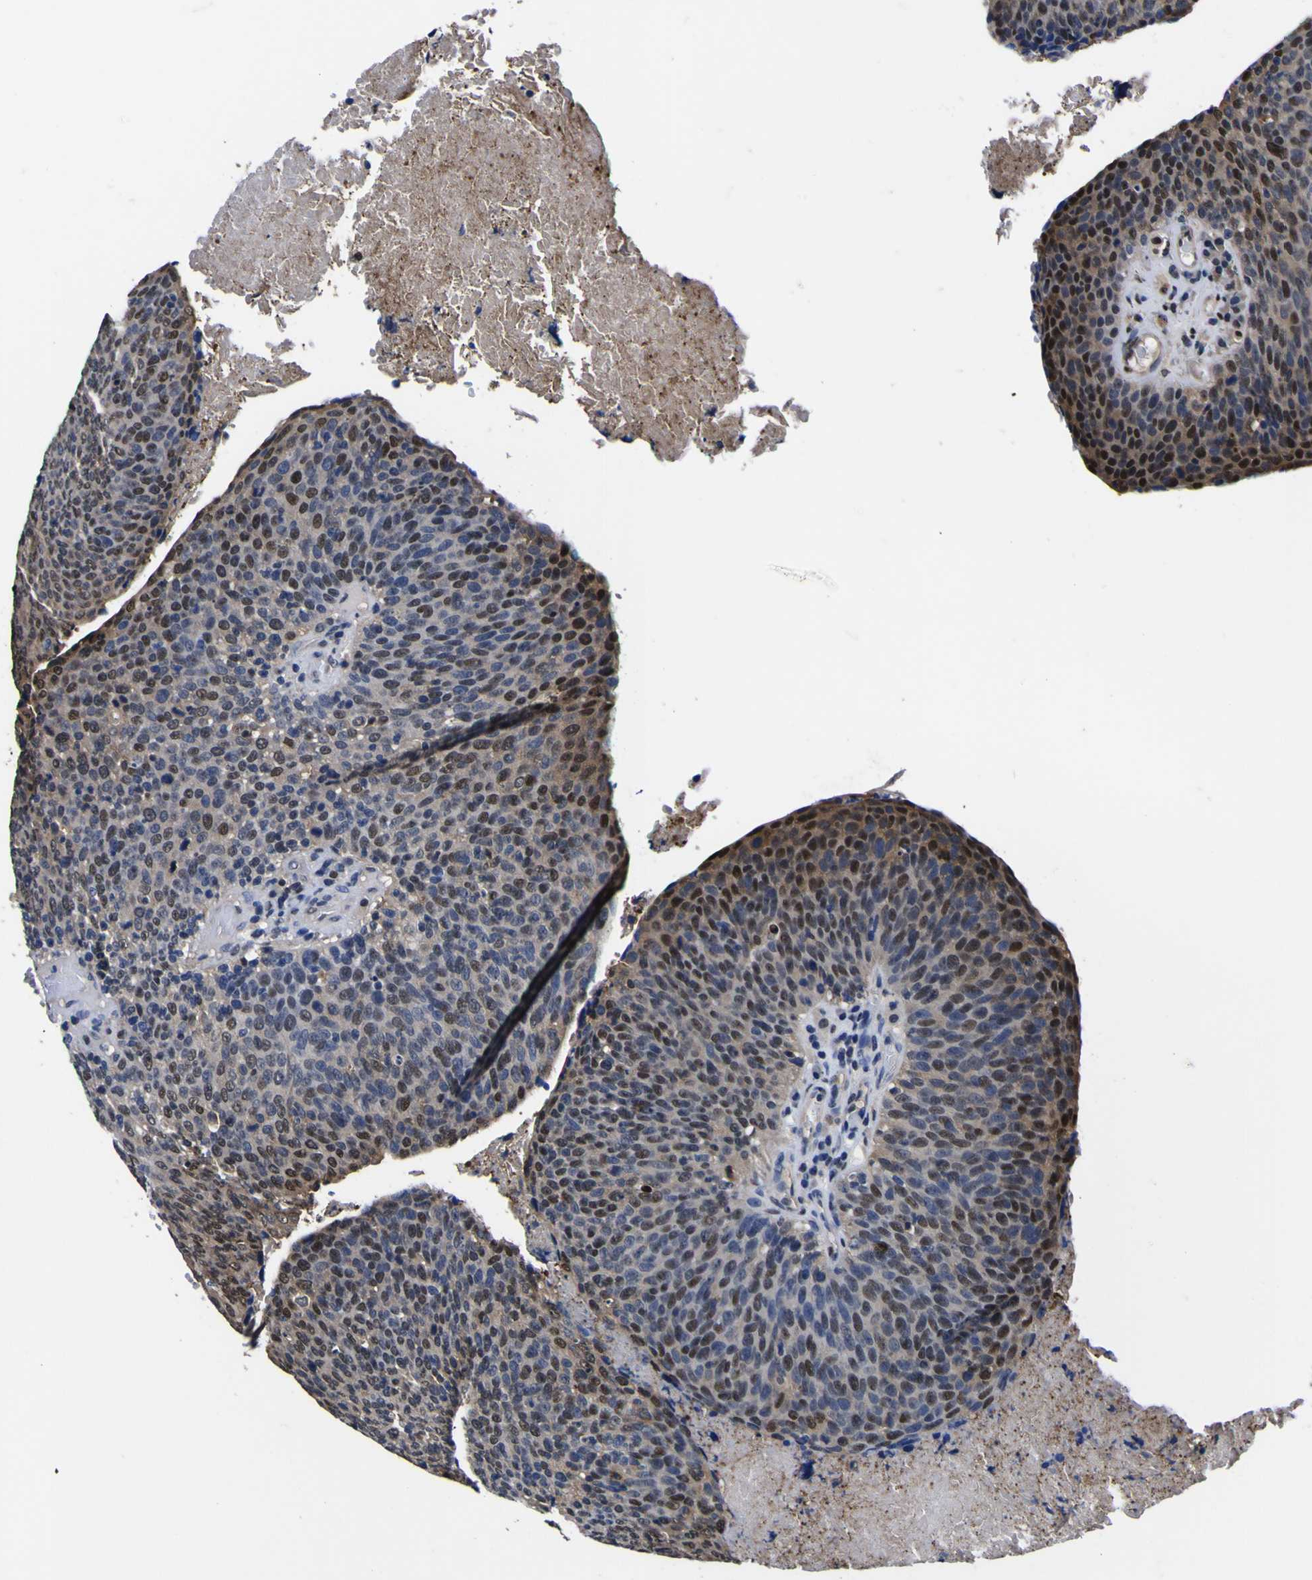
{"staining": {"intensity": "strong", "quantity": "25%-75%", "location": "cytoplasmic/membranous,nuclear"}, "tissue": "head and neck cancer", "cell_type": "Tumor cells", "image_type": "cancer", "snomed": [{"axis": "morphology", "description": "Squamous cell carcinoma, NOS"}, {"axis": "morphology", "description": "Squamous cell carcinoma, metastatic, NOS"}, {"axis": "topography", "description": "Lymph node"}, {"axis": "topography", "description": "Head-Neck"}], "caption": "Immunohistochemistry photomicrograph of neoplastic tissue: head and neck cancer stained using immunohistochemistry (IHC) shows high levels of strong protein expression localized specifically in the cytoplasmic/membranous and nuclear of tumor cells, appearing as a cytoplasmic/membranous and nuclear brown color.", "gene": "FAM110B", "patient": {"sex": "male", "age": 62}}